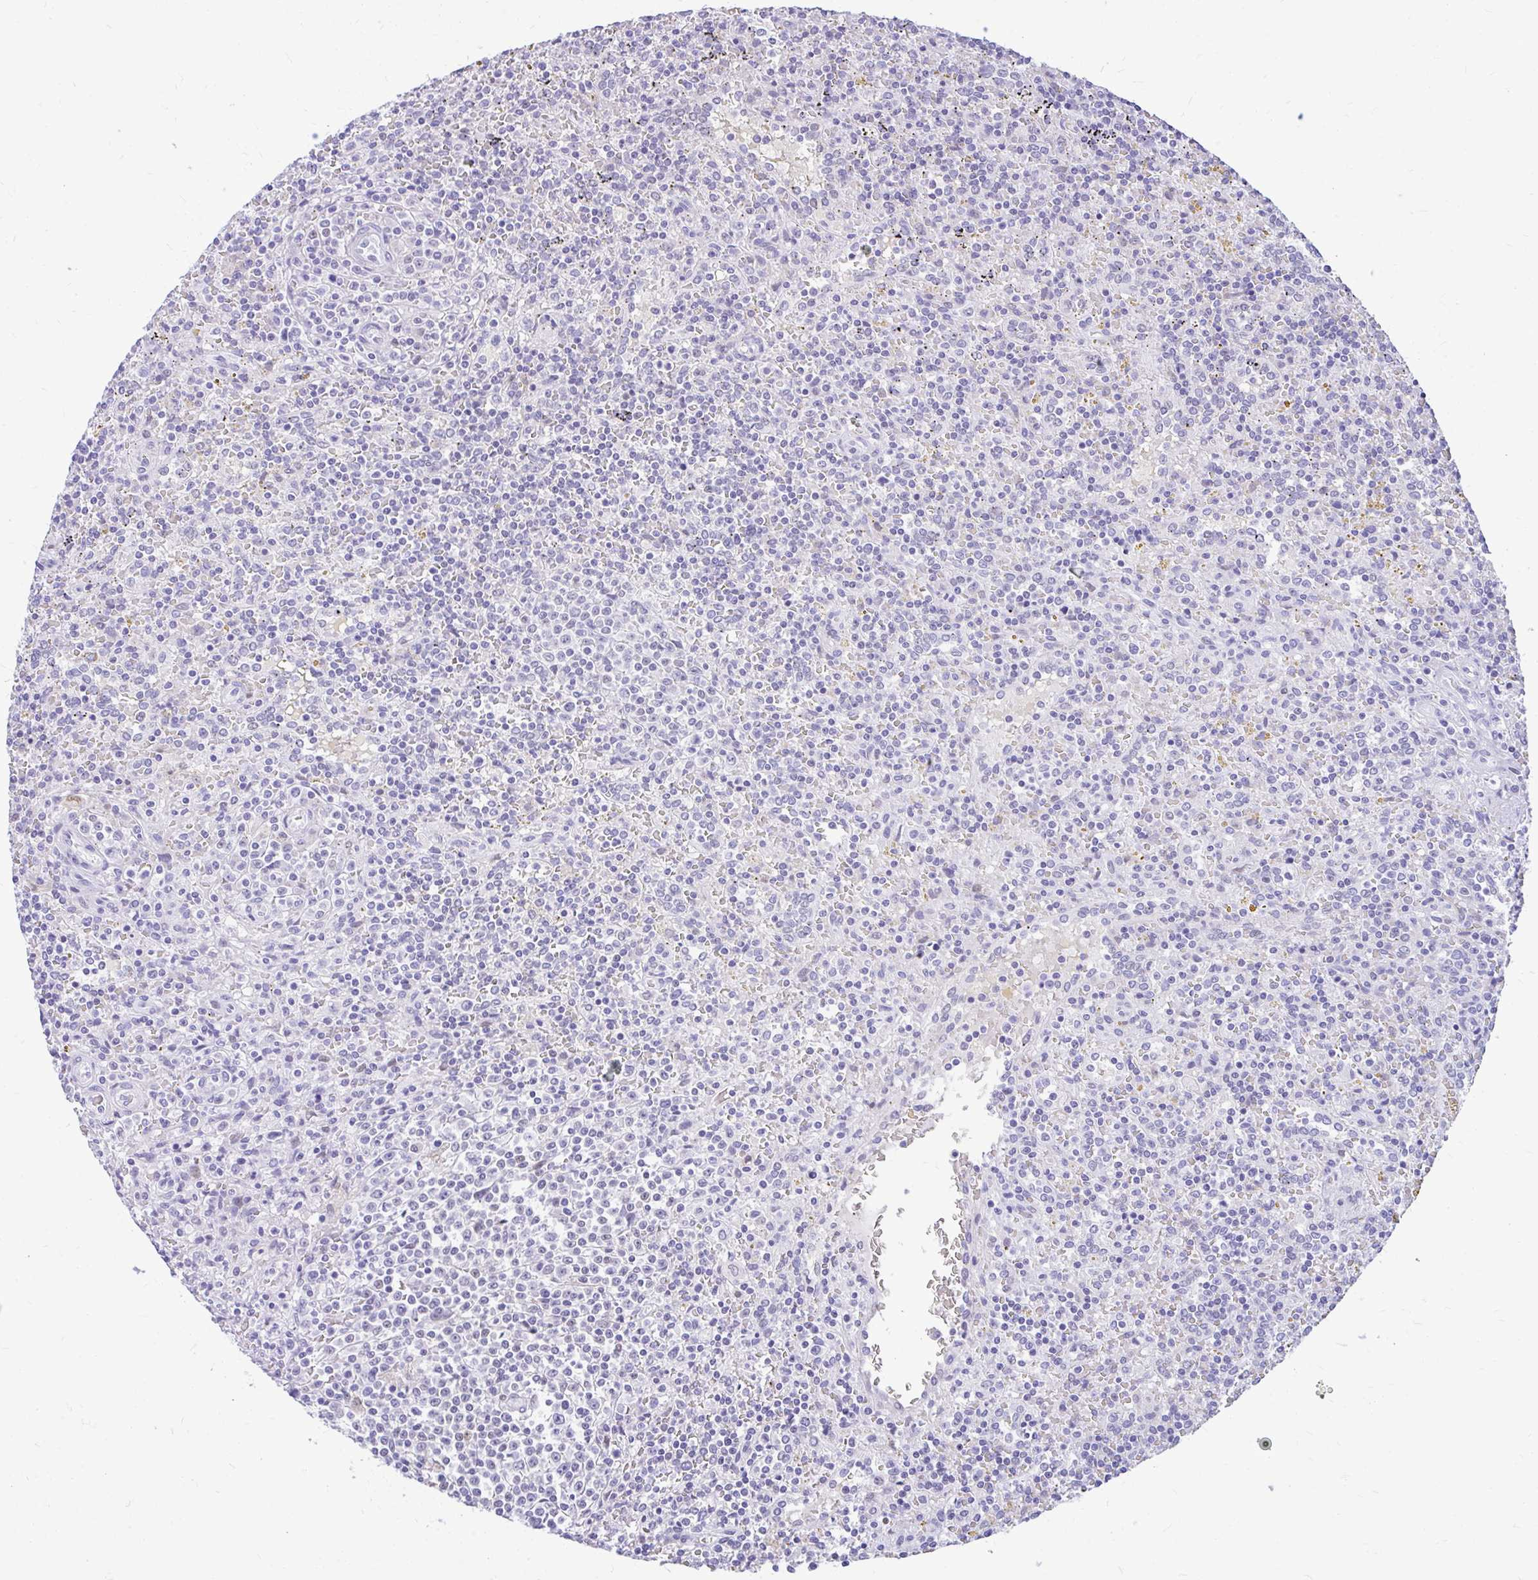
{"staining": {"intensity": "negative", "quantity": "none", "location": "none"}, "tissue": "lymphoma", "cell_type": "Tumor cells", "image_type": "cancer", "snomed": [{"axis": "morphology", "description": "Malignant lymphoma, non-Hodgkin's type, Low grade"}, {"axis": "topography", "description": "Spleen"}], "caption": "There is no significant expression in tumor cells of malignant lymphoma, non-Hodgkin's type (low-grade).", "gene": "GLB1L2", "patient": {"sex": "male", "age": 67}}